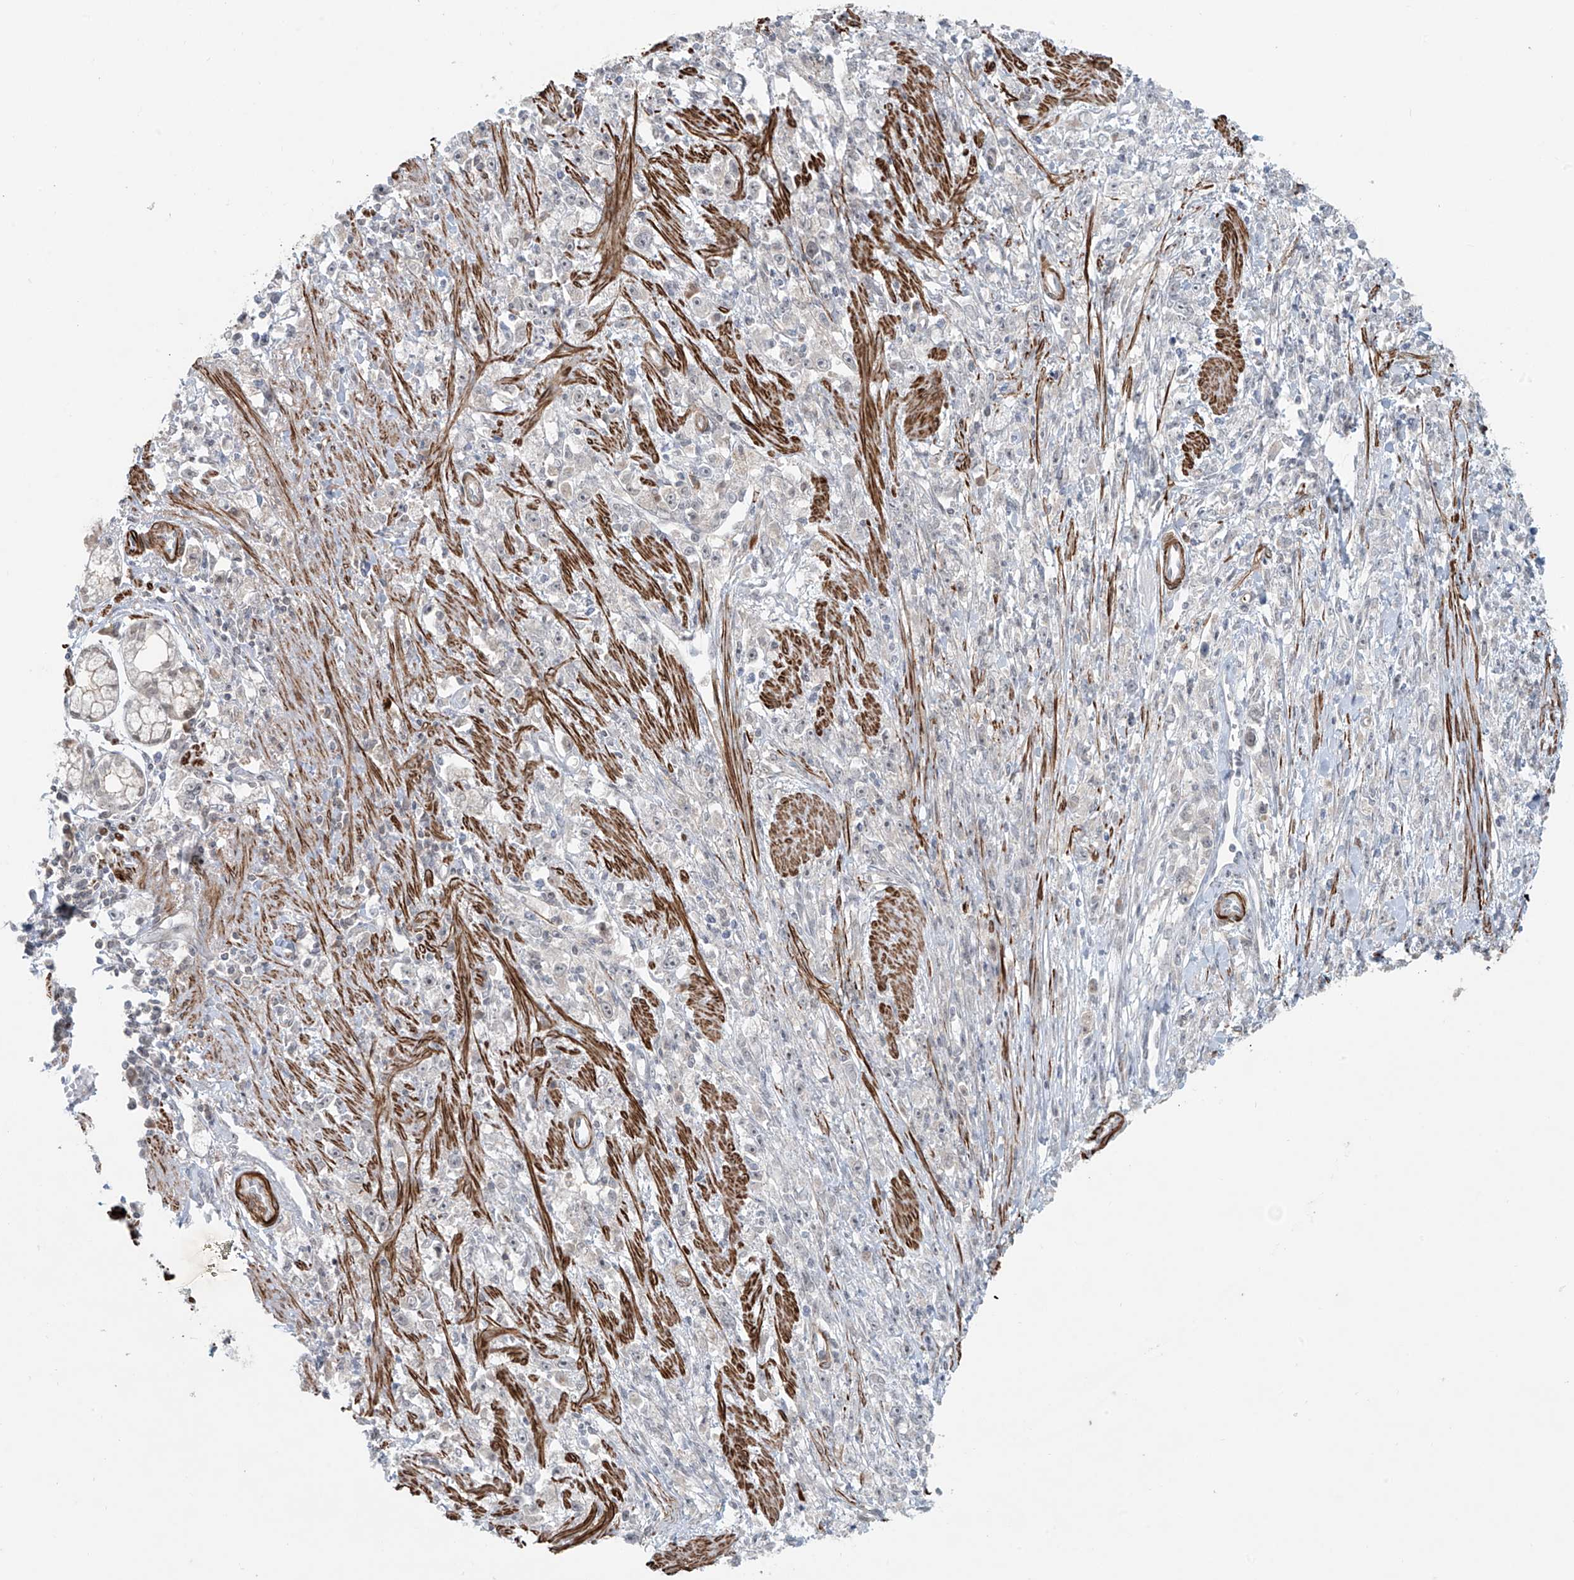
{"staining": {"intensity": "negative", "quantity": "none", "location": "none"}, "tissue": "stomach cancer", "cell_type": "Tumor cells", "image_type": "cancer", "snomed": [{"axis": "morphology", "description": "Adenocarcinoma, NOS"}, {"axis": "topography", "description": "Stomach"}], "caption": "Immunohistochemistry (IHC) of human stomach cancer (adenocarcinoma) reveals no expression in tumor cells.", "gene": "RASGEF1A", "patient": {"sex": "female", "age": 59}}